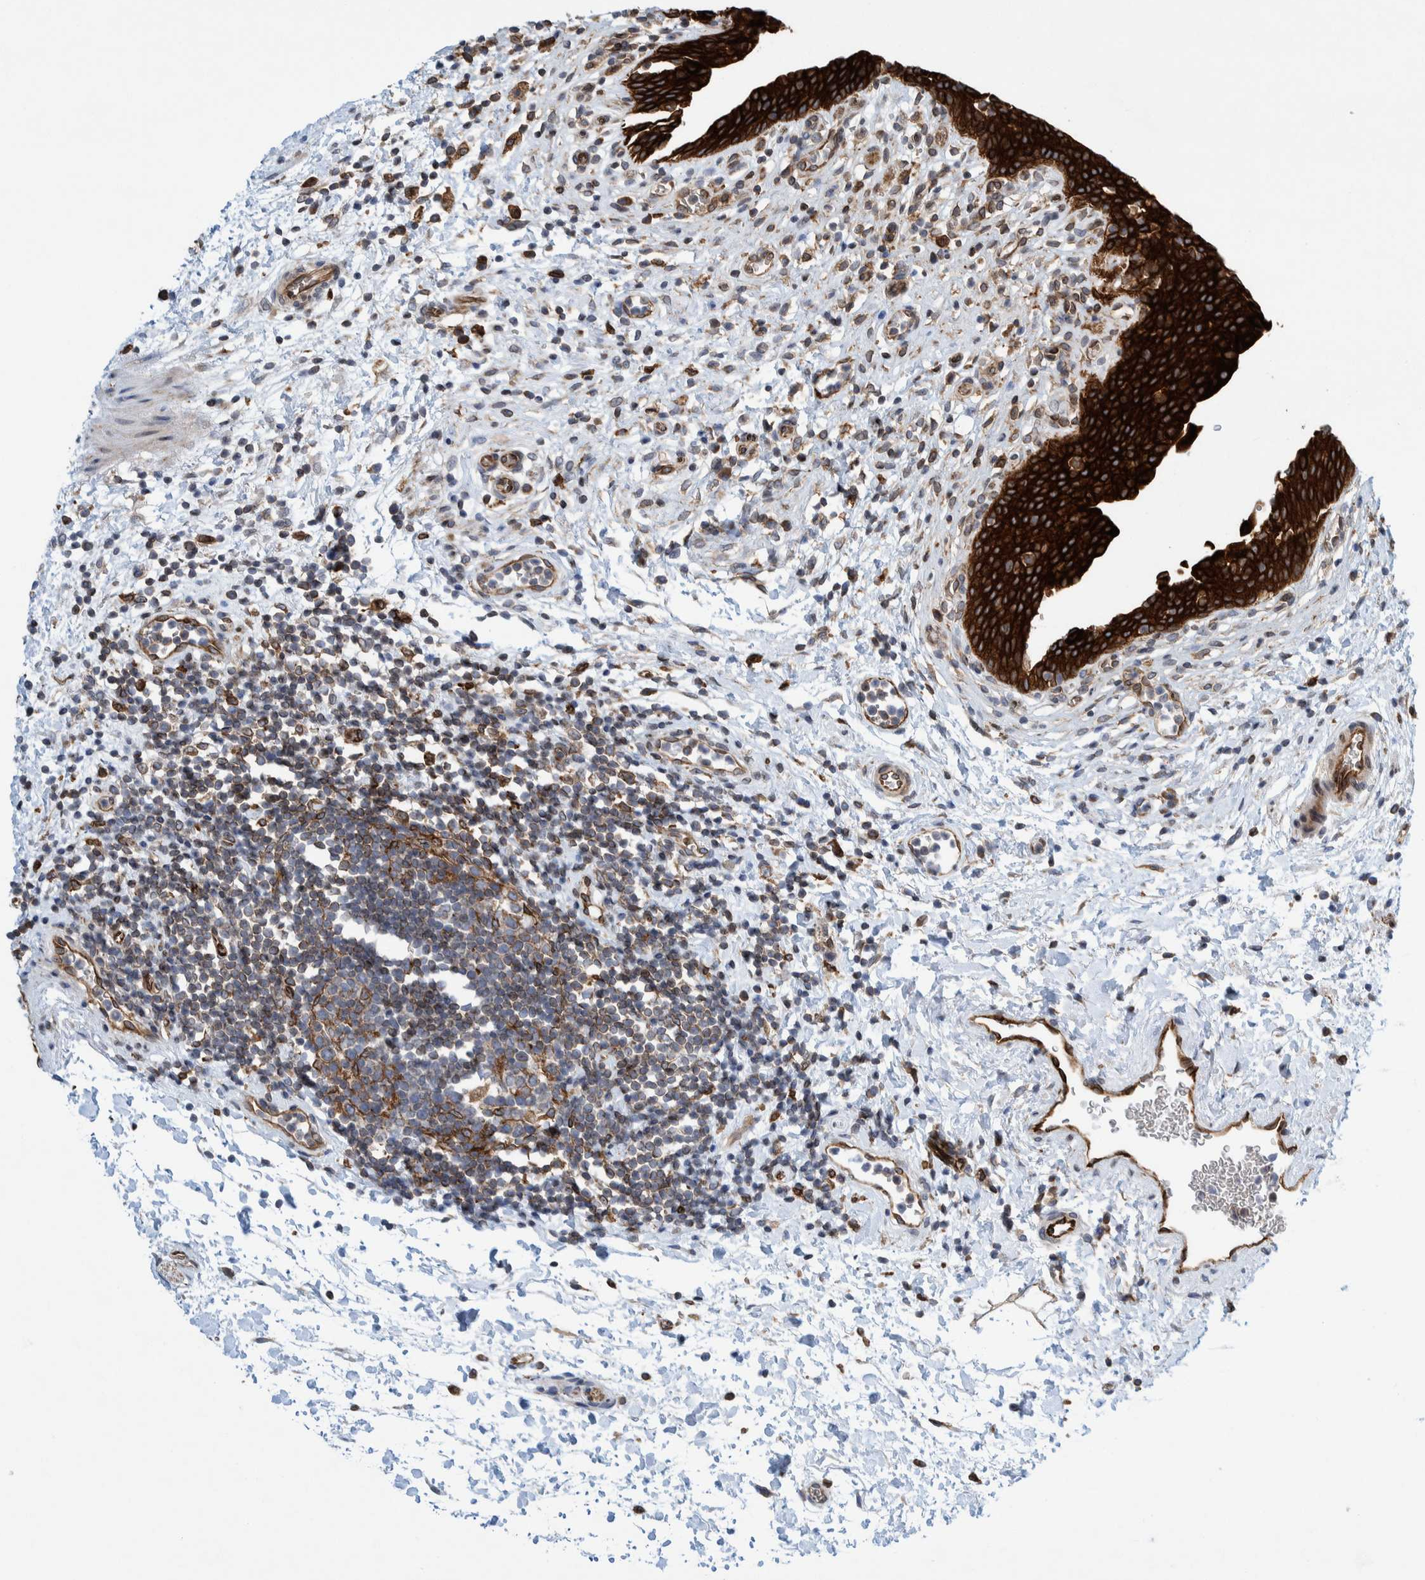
{"staining": {"intensity": "strong", "quantity": ">75%", "location": "cytoplasmic/membranous"}, "tissue": "urinary bladder", "cell_type": "Urothelial cells", "image_type": "normal", "snomed": [{"axis": "morphology", "description": "Normal tissue, NOS"}, {"axis": "topography", "description": "Urinary bladder"}], "caption": "An image of human urinary bladder stained for a protein shows strong cytoplasmic/membranous brown staining in urothelial cells.", "gene": "THEM6", "patient": {"sex": "male", "age": 37}}